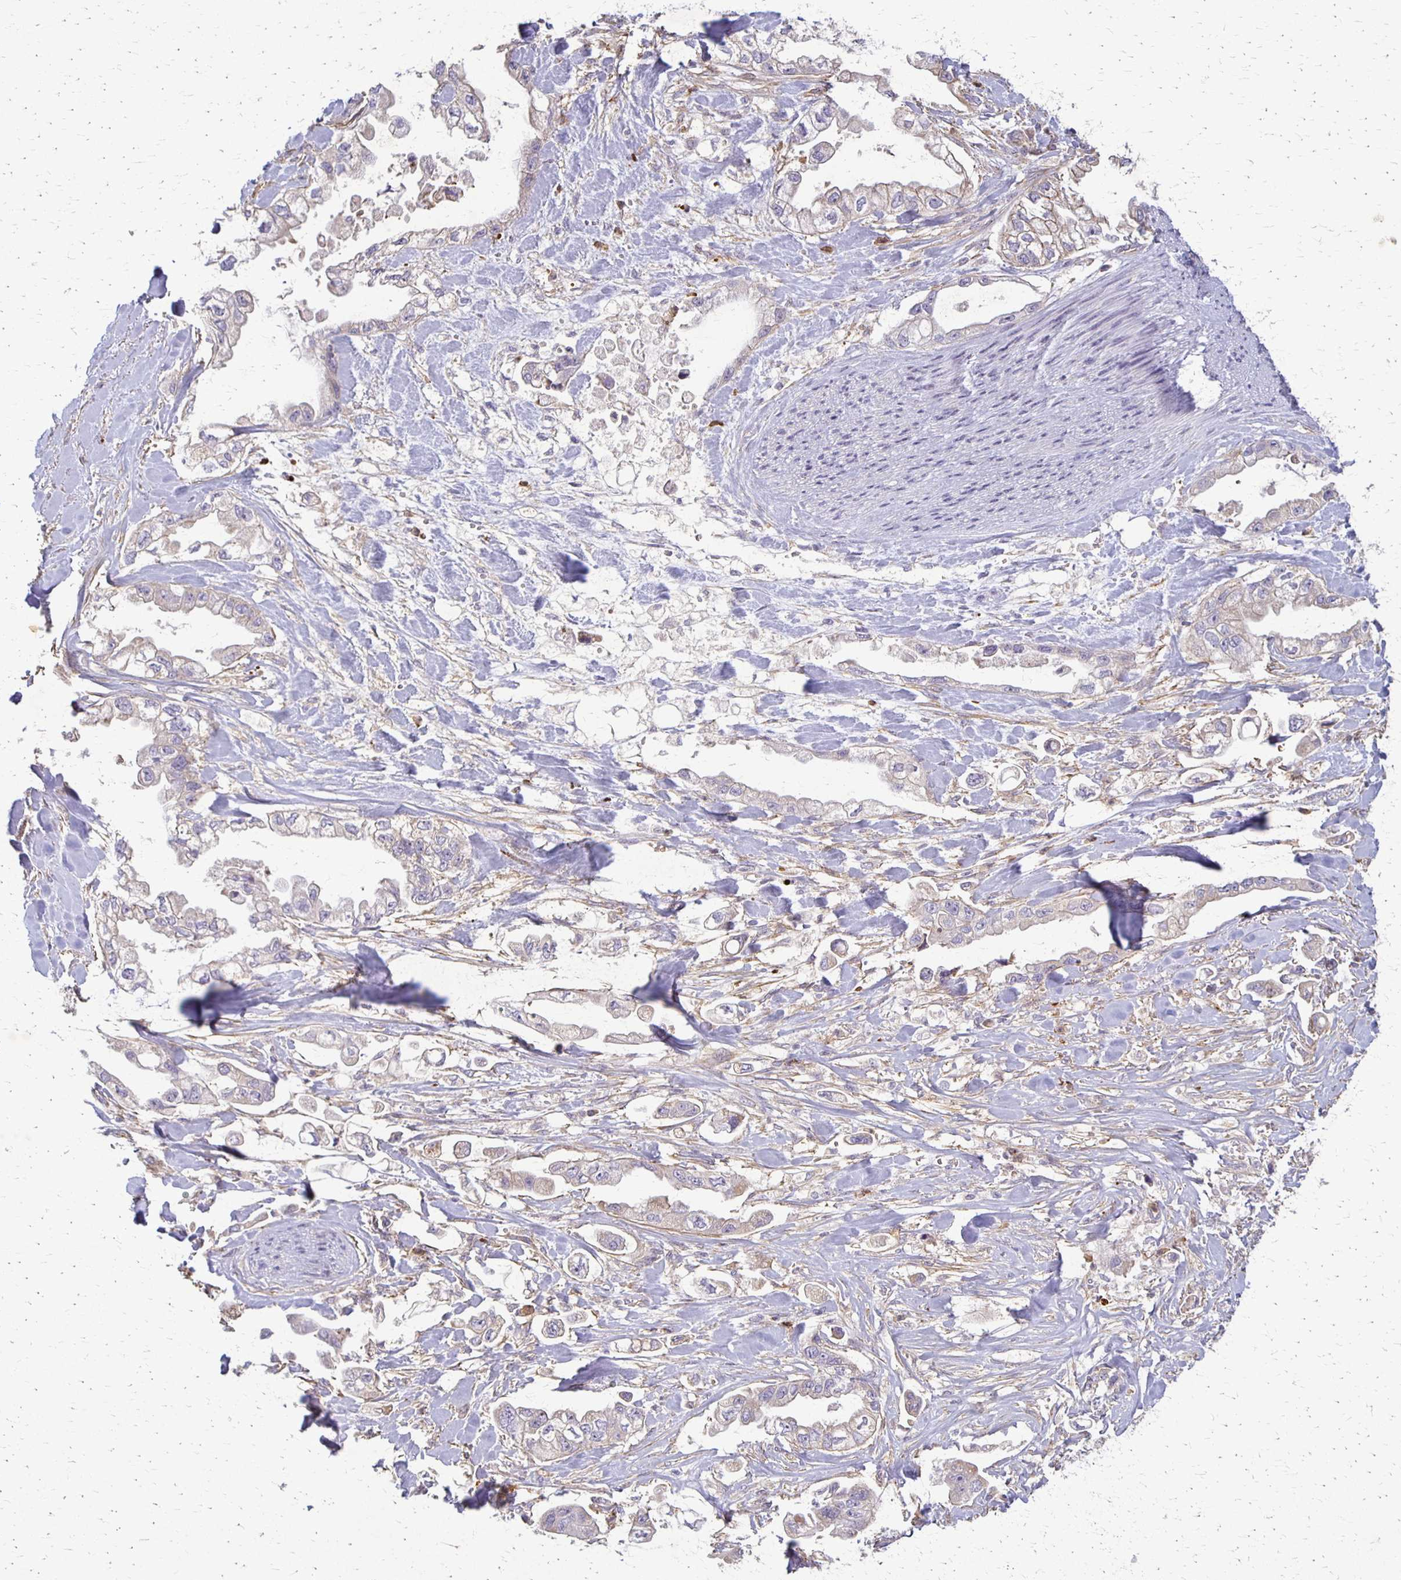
{"staining": {"intensity": "weak", "quantity": "<25%", "location": "cytoplasmic/membranous"}, "tissue": "stomach cancer", "cell_type": "Tumor cells", "image_type": "cancer", "snomed": [{"axis": "morphology", "description": "Adenocarcinoma, NOS"}, {"axis": "topography", "description": "Stomach"}], "caption": "Stomach cancer was stained to show a protein in brown. There is no significant staining in tumor cells.", "gene": "EIF4EBP2", "patient": {"sex": "male", "age": 62}}